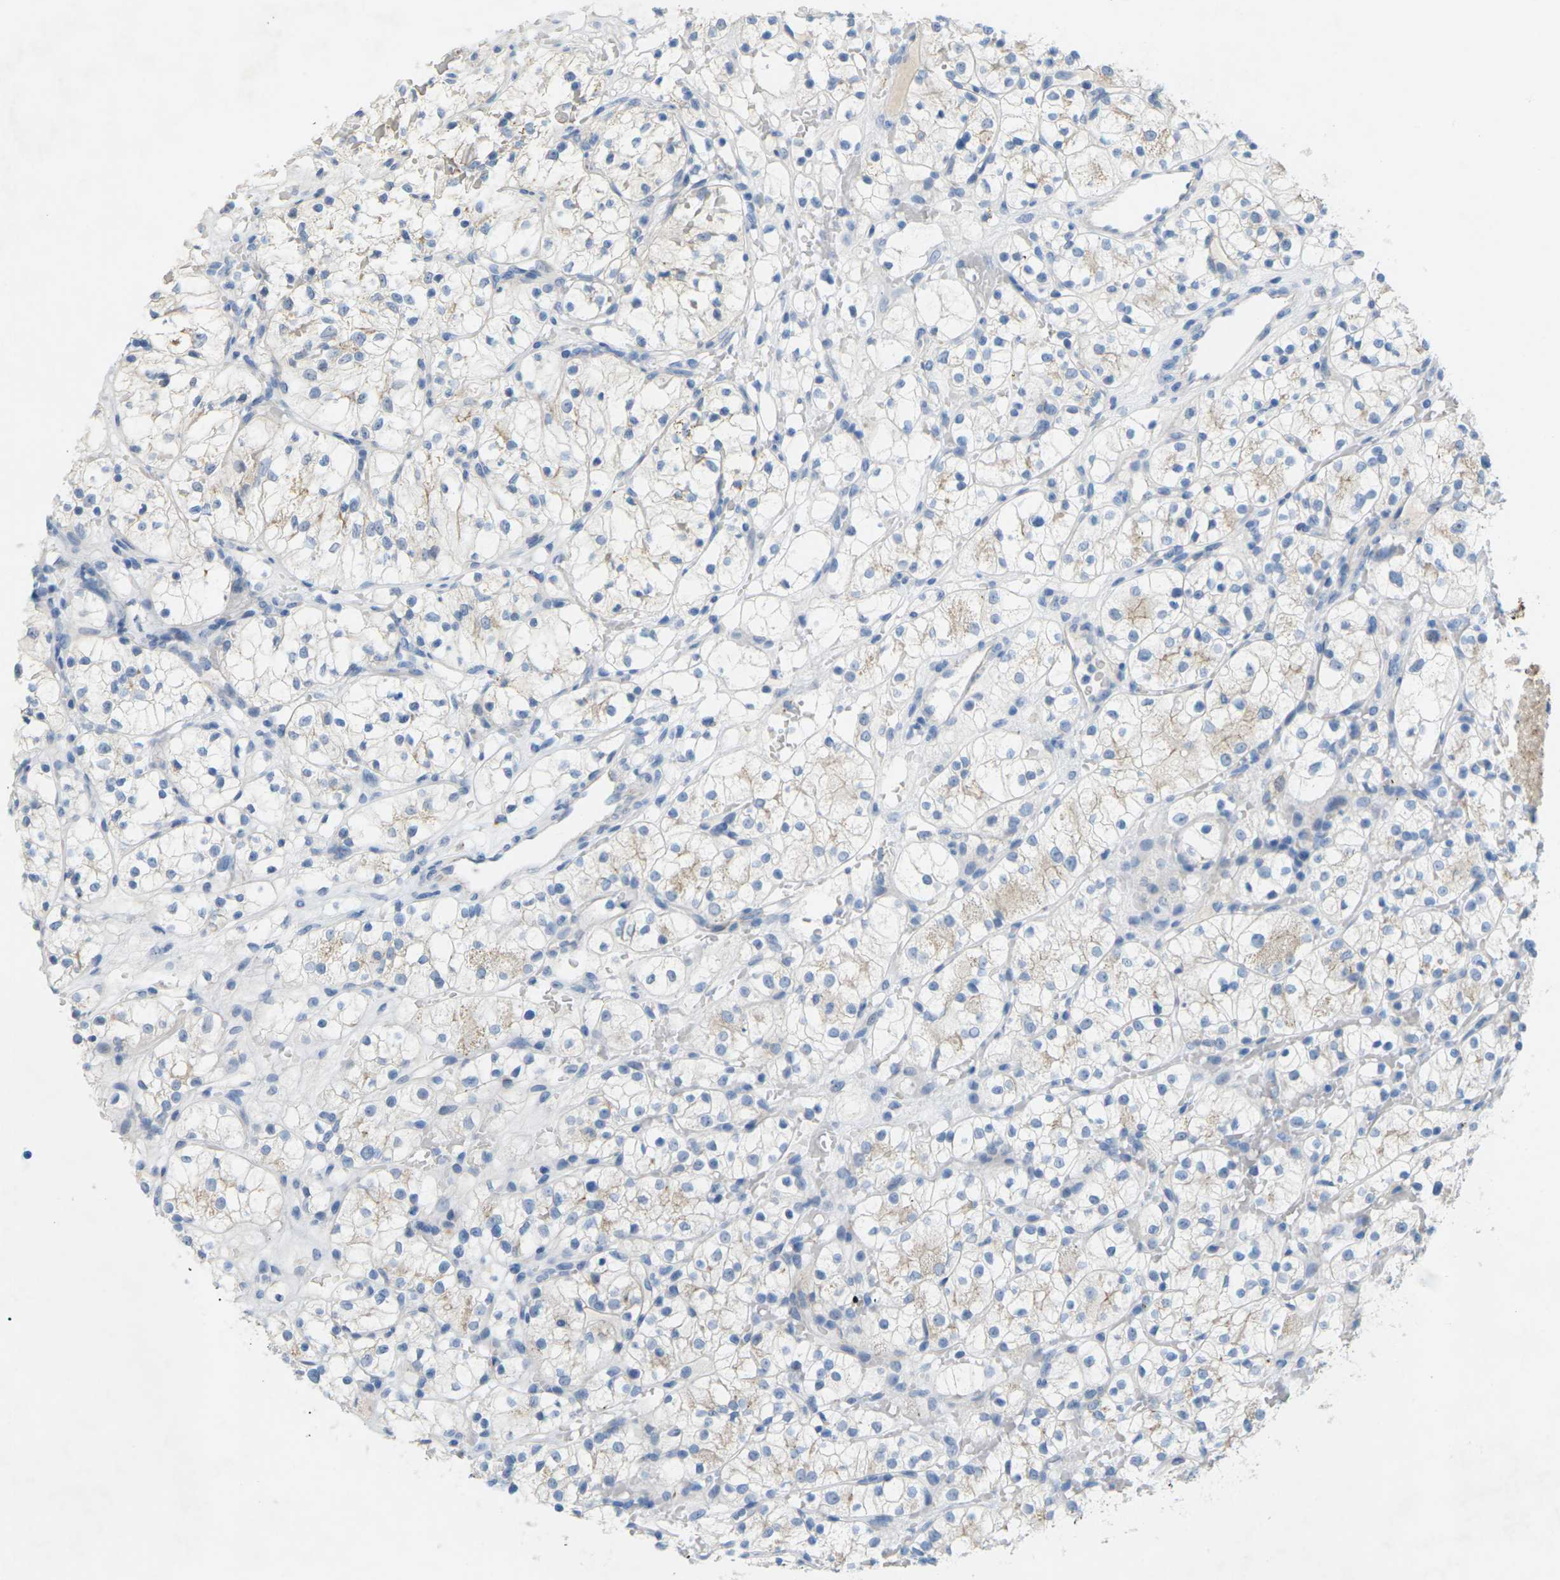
{"staining": {"intensity": "weak", "quantity": "<25%", "location": "cytoplasmic/membranous"}, "tissue": "renal cancer", "cell_type": "Tumor cells", "image_type": "cancer", "snomed": [{"axis": "morphology", "description": "Adenocarcinoma, NOS"}, {"axis": "topography", "description": "Kidney"}], "caption": "Renal adenocarcinoma was stained to show a protein in brown. There is no significant positivity in tumor cells.", "gene": "CLDN3", "patient": {"sex": "female", "age": 60}}